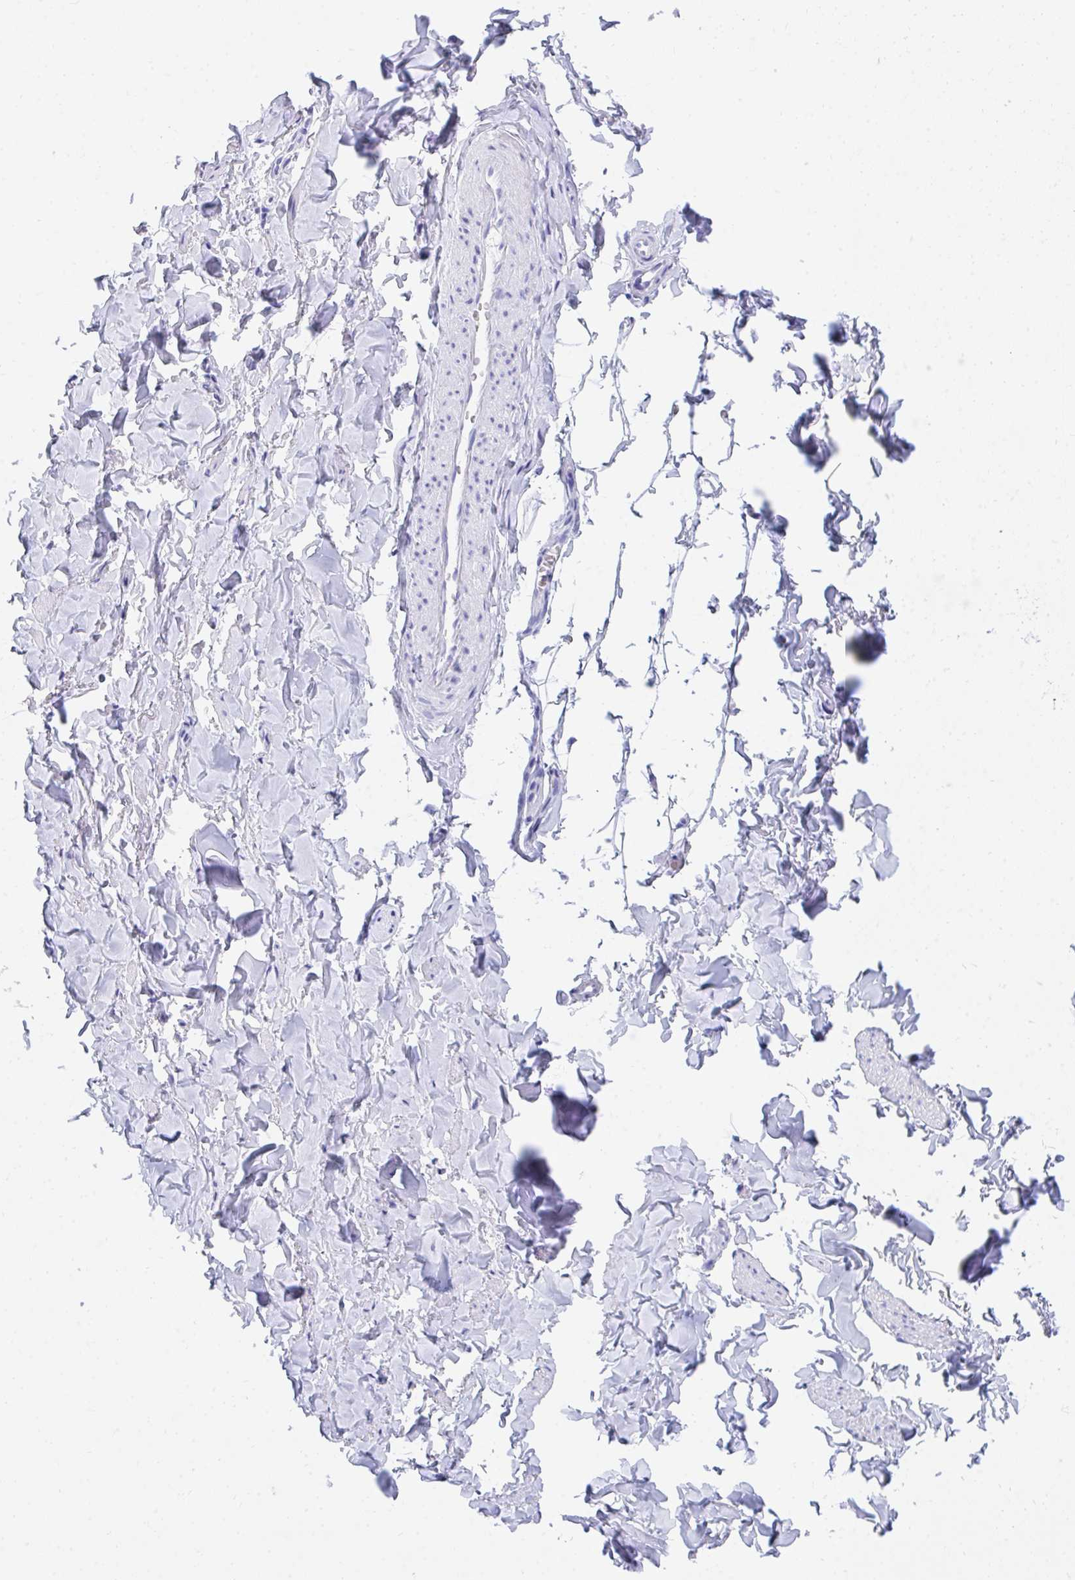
{"staining": {"intensity": "negative", "quantity": "none", "location": "none"}, "tissue": "soft tissue", "cell_type": "Fibroblasts", "image_type": "normal", "snomed": [{"axis": "morphology", "description": "Normal tissue, NOS"}, {"axis": "topography", "description": "Vulva"}, {"axis": "topography", "description": "Peripheral nerve tissue"}], "caption": "The photomicrograph exhibits no significant staining in fibroblasts of soft tissue. Nuclei are stained in blue.", "gene": "CD7", "patient": {"sex": "female", "age": 66}}